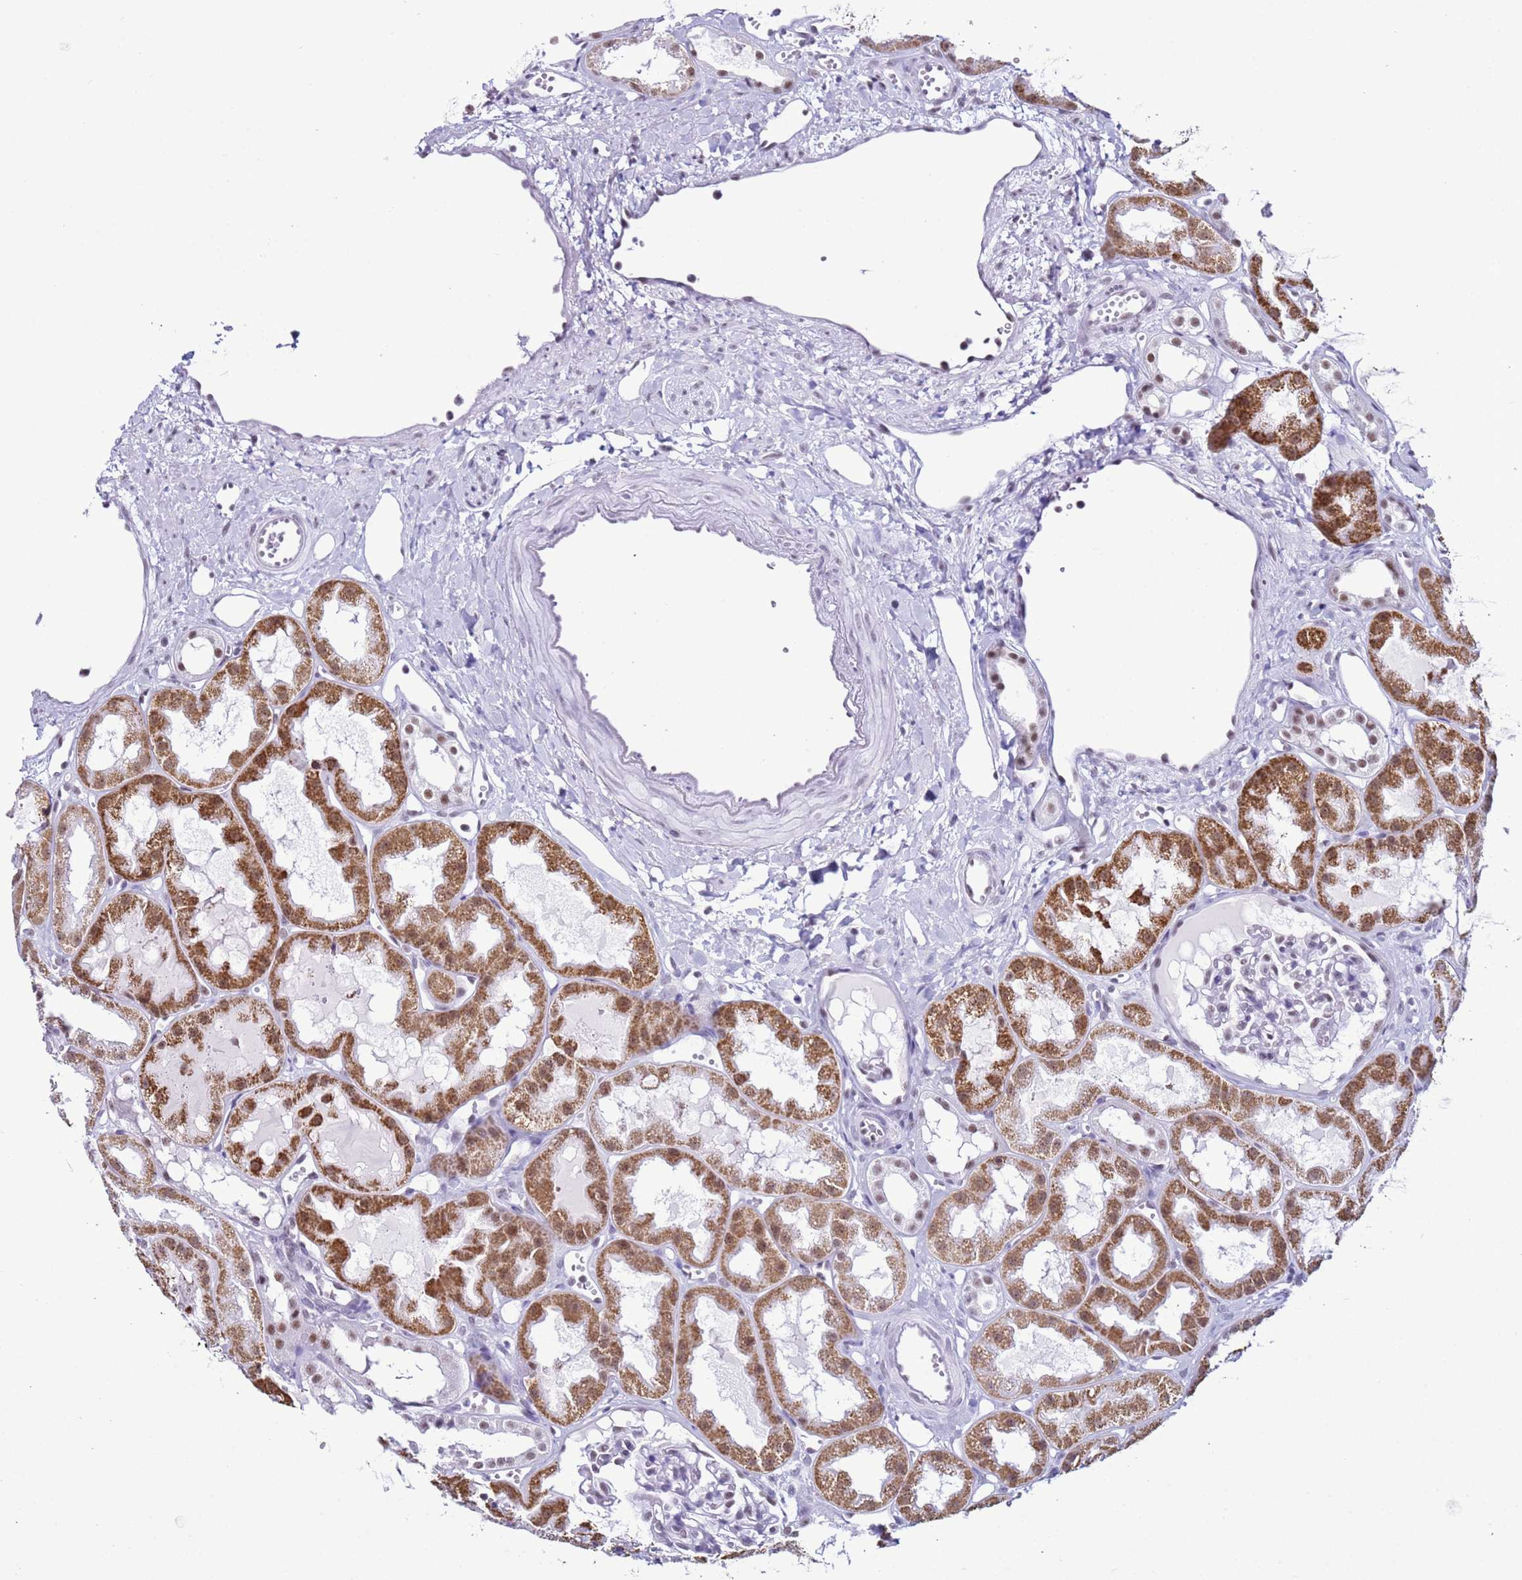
{"staining": {"intensity": "negative", "quantity": "none", "location": "none"}, "tissue": "kidney", "cell_type": "Cells in glomeruli", "image_type": "normal", "snomed": [{"axis": "morphology", "description": "Normal tissue, NOS"}, {"axis": "topography", "description": "Kidney"}], "caption": "Immunohistochemistry image of unremarkable kidney stained for a protein (brown), which shows no positivity in cells in glomeruli. Nuclei are stained in blue.", "gene": "DHX15", "patient": {"sex": "male", "age": 16}}